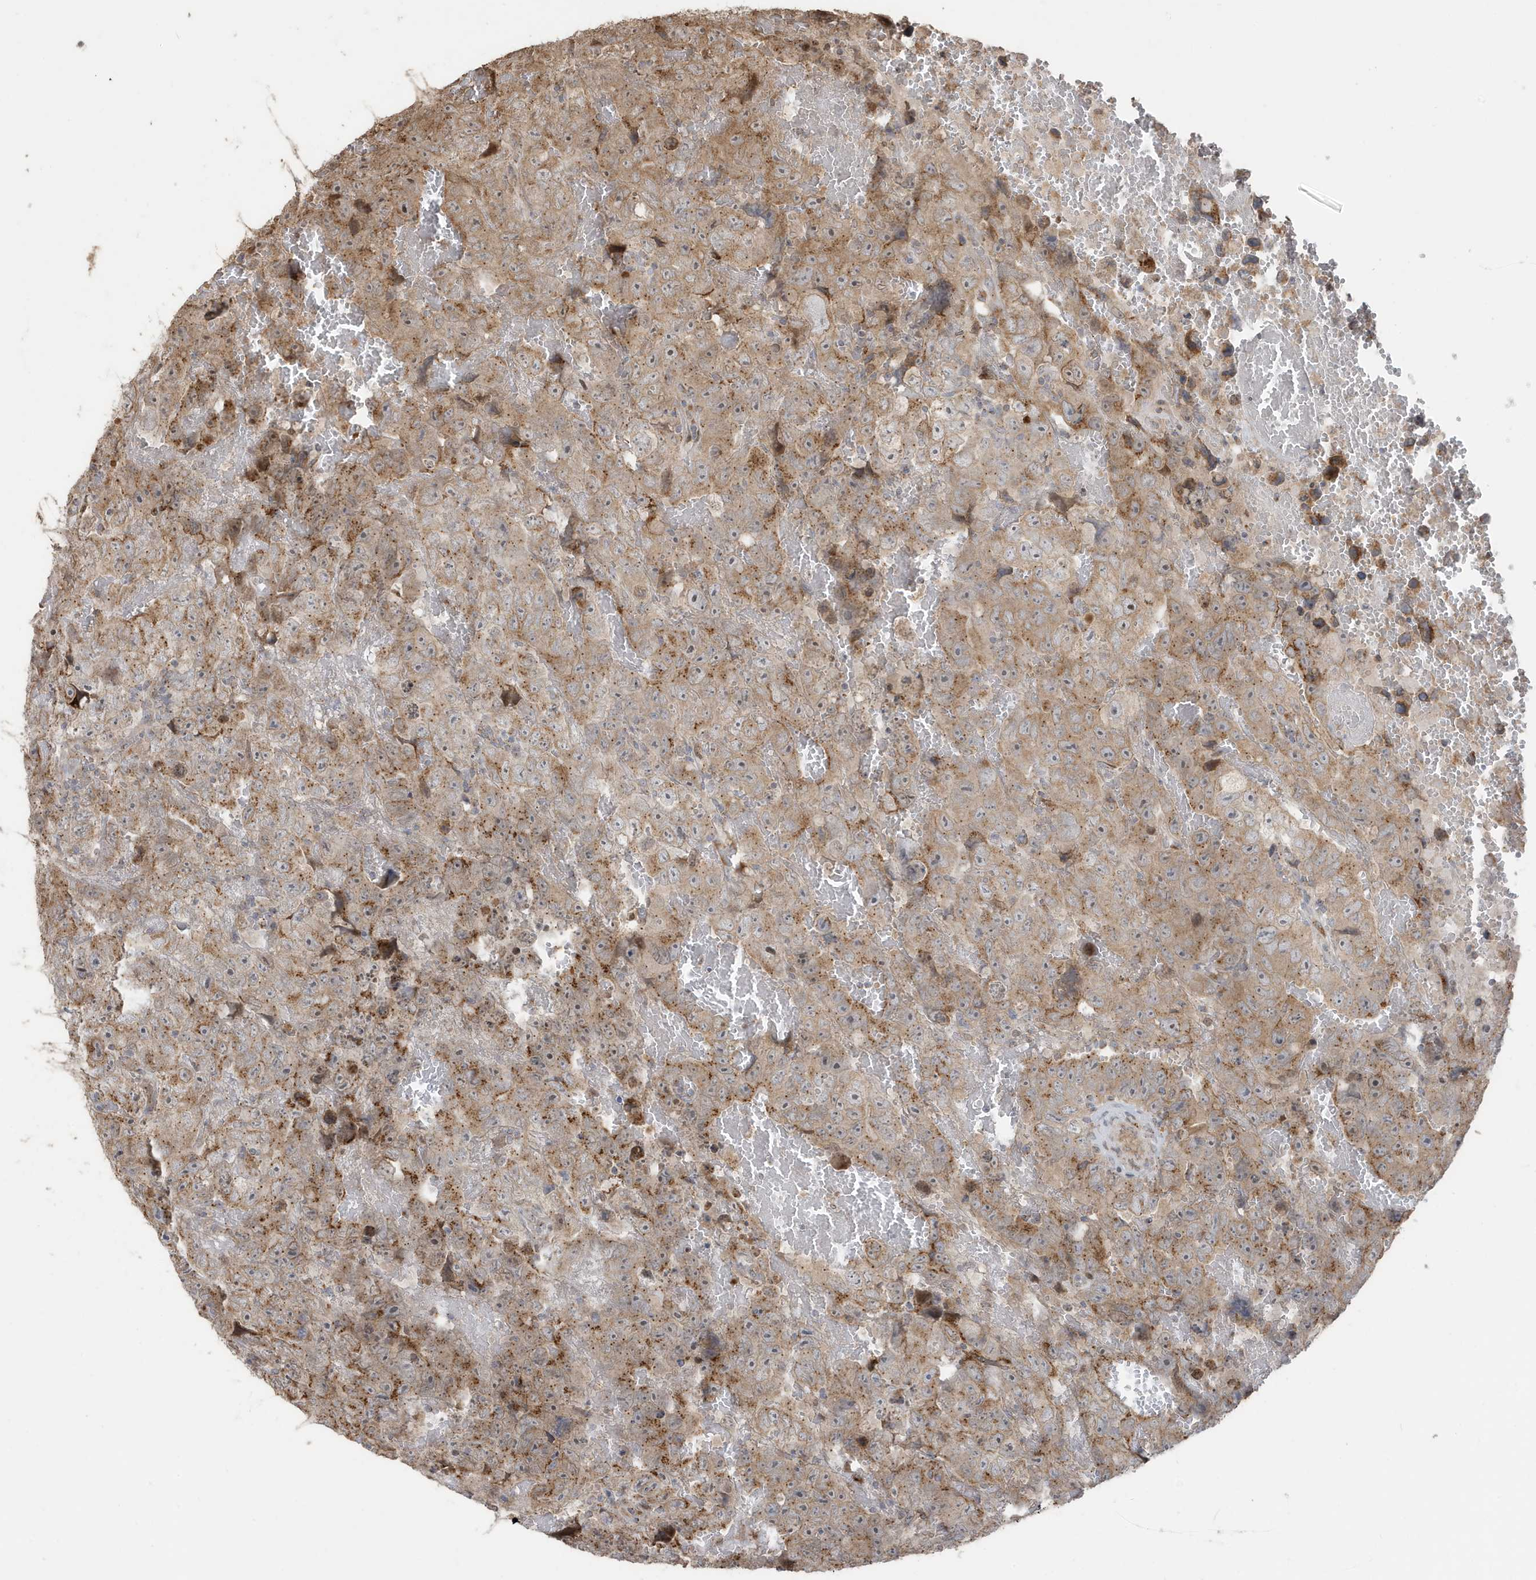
{"staining": {"intensity": "moderate", "quantity": ">75%", "location": "cytoplasmic/membranous"}, "tissue": "testis cancer", "cell_type": "Tumor cells", "image_type": "cancer", "snomed": [{"axis": "morphology", "description": "Carcinoma, Embryonal, NOS"}, {"axis": "topography", "description": "Testis"}], "caption": "High-magnification brightfield microscopy of testis cancer (embryonal carcinoma) stained with DAB (brown) and counterstained with hematoxylin (blue). tumor cells exhibit moderate cytoplasmic/membranous staining is appreciated in approximately>75% of cells. The staining was performed using DAB, with brown indicating positive protein expression. Nuclei are stained blue with hematoxylin.", "gene": "RER1", "patient": {"sex": "male", "age": 45}}